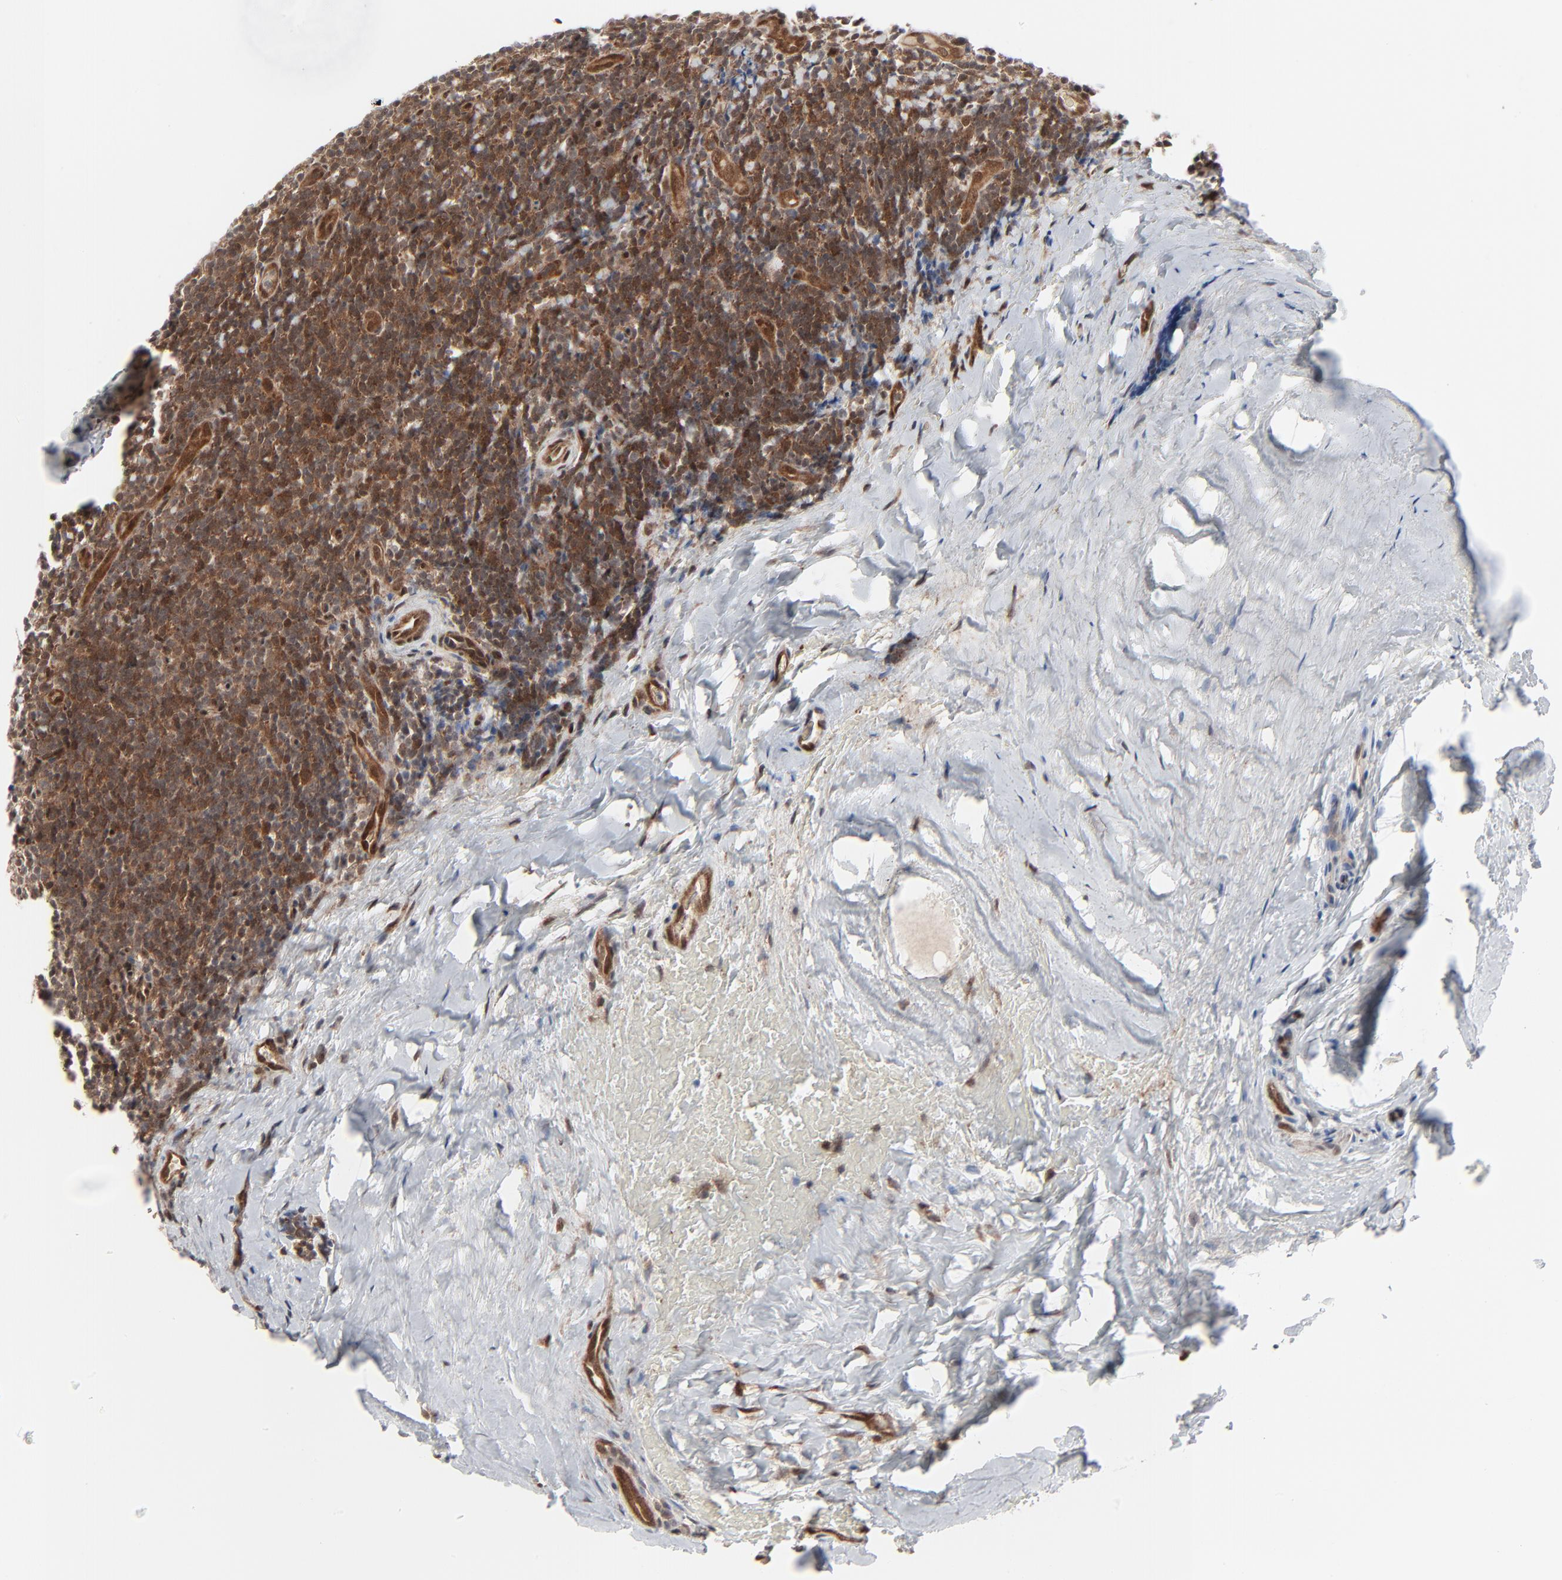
{"staining": {"intensity": "moderate", "quantity": "25%-75%", "location": "cytoplasmic/membranous,nuclear"}, "tissue": "tonsil", "cell_type": "Germinal center cells", "image_type": "normal", "snomed": [{"axis": "morphology", "description": "Normal tissue, NOS"}, {"axis": "topography", "description": "Tonsil"}], "caption": "There is medium levels of moderate cytoplasmic/membranous,nuclear expression in germinal center cells of benign tonsil, as demonstrated by immunohistochemical staining (brown color).", "gene": "AKT1", "patient": {"sex": "male", "age": 31}}